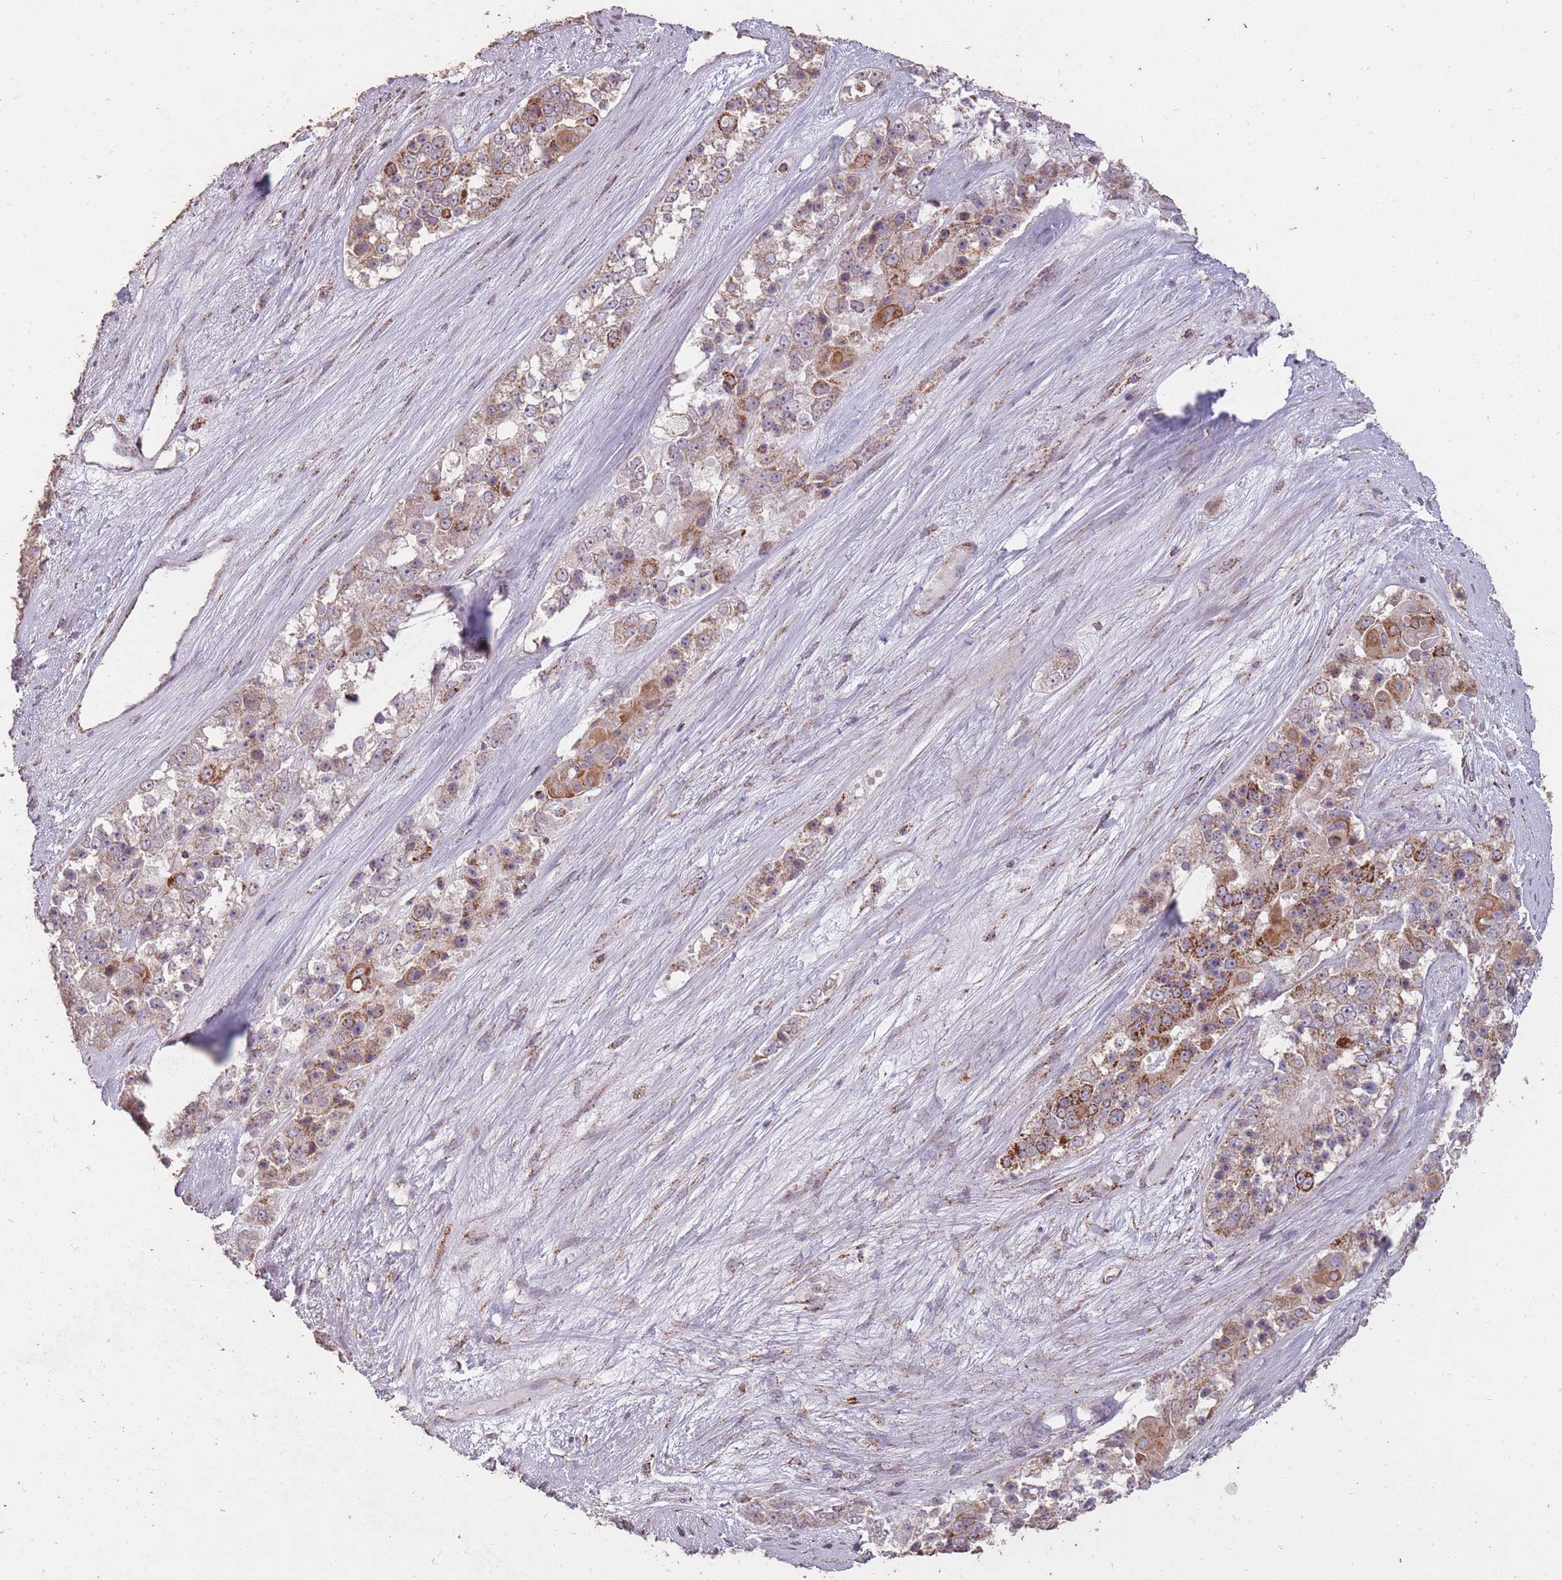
{"staining": {"intensity": "strong", "quantity": "25%-75%", "location": "cytoplasmic/membranous"}, "tissue": "ovarian cancer", "cell_type": "Tumor cells", "image_type": "cancer", "snomed": [{"axis": "morphology", "description": "Carcinoma, endometroid"}, {"axis": "topography", "description": "Ovary"}], "caption": "Approximately 25%-75% of tumor cells in human ovarian endometroid carcinoma show strong cytoplasmic/membranous protein staining as visualized by brown immunohistochemical staining.", "gene": "CNOT8", "patient": {"sex": "female", "age": 51}}